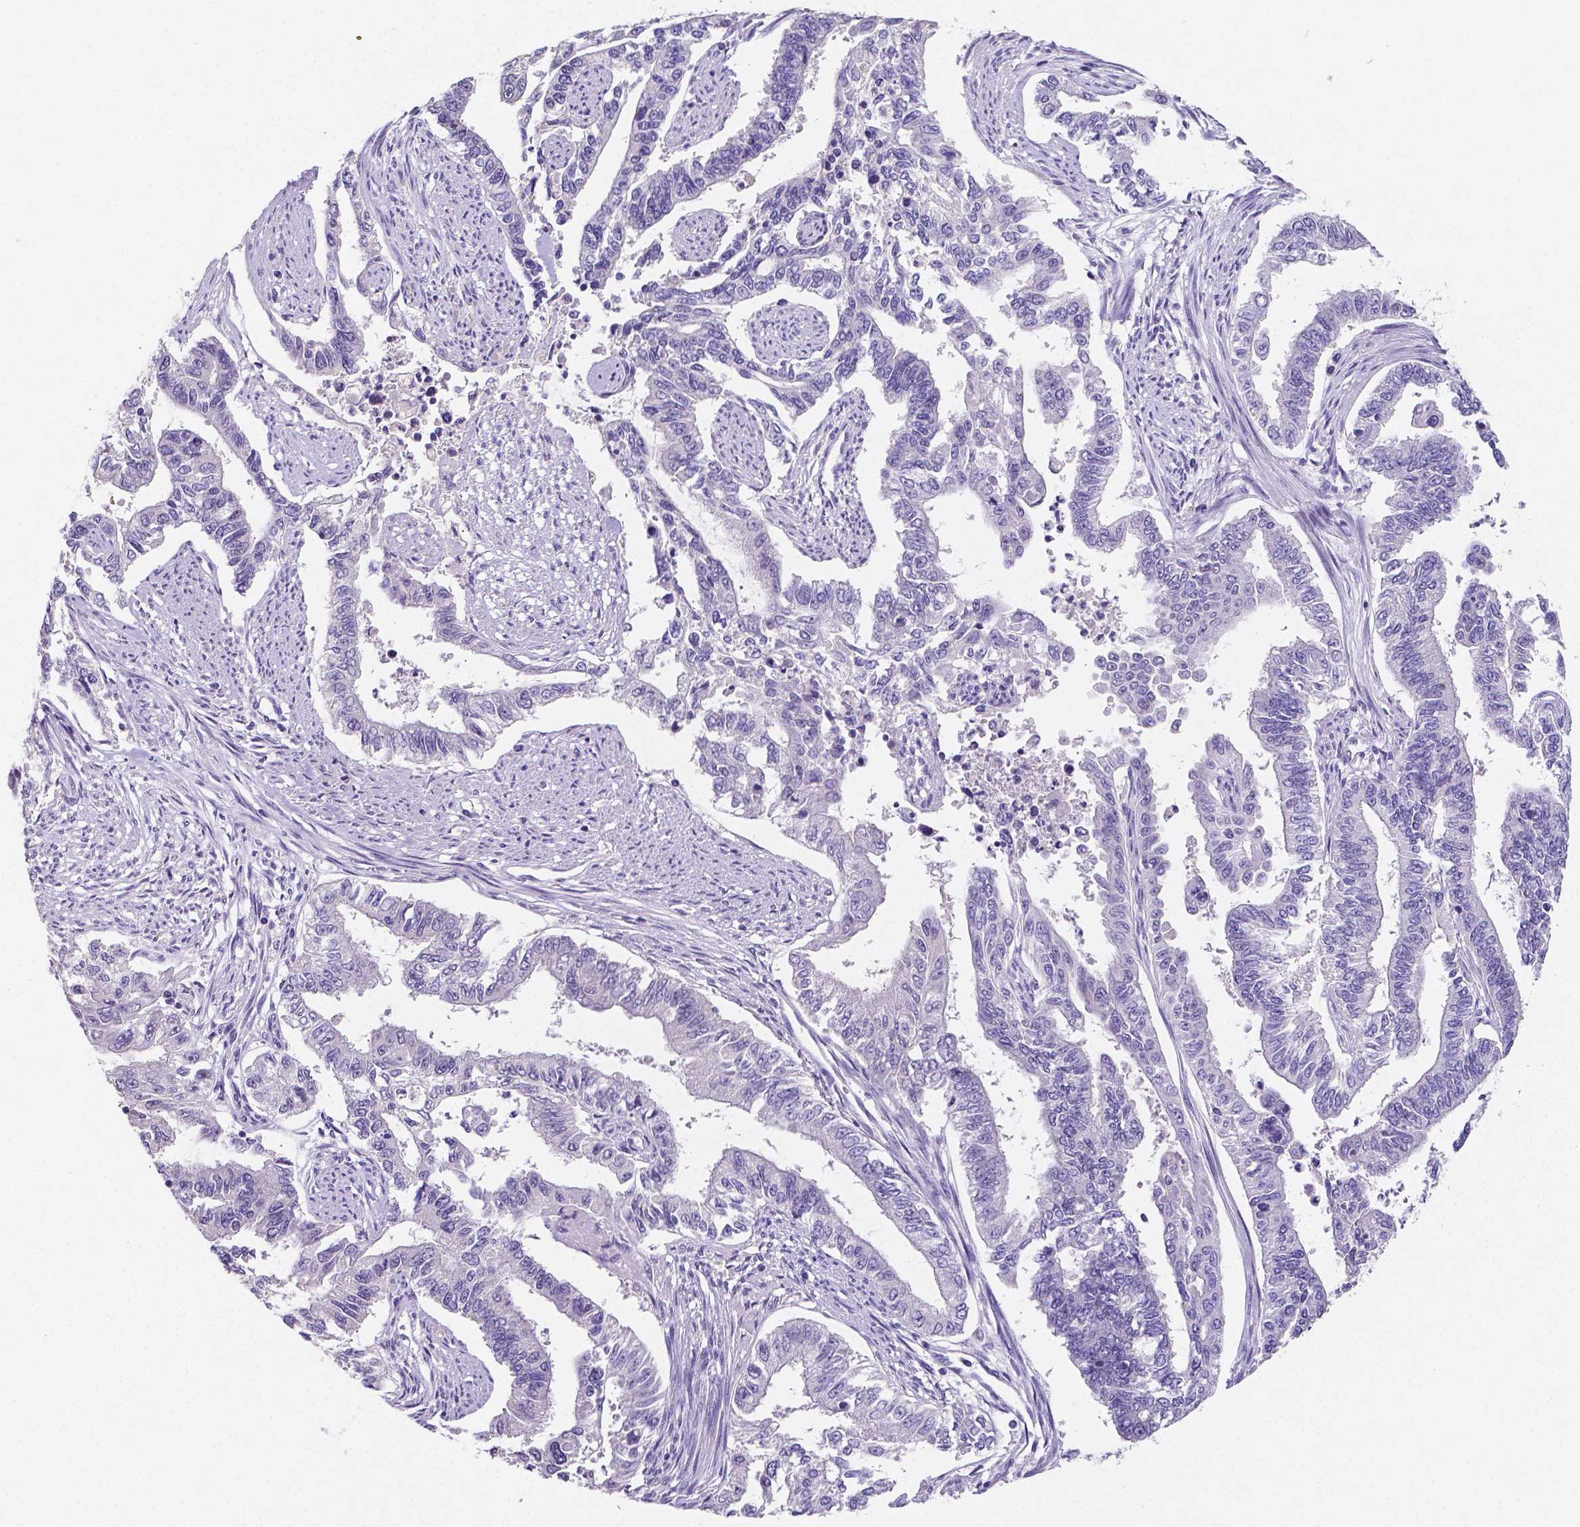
{"staining": {"intensity": "negative", "quantity": "none", "location": "none"}, "tissue": "endometrial cancer", "cell_type": "Tumor cells", "image_type": "cancer", "snomed": [{"axis": "morphology", "description": "Adenocarcinoma, NOS"}, {"axis": "topography", "description": "Uterus"}], "caption": "Immunohistochemistry (IHC) histopathology image of neoplastic tissue: human endometrial cancer stained with DAB shows no significant protein positivity in tumor cells.", "gene": "SATB2", "patient": {"sex": "female", "age": 59}}